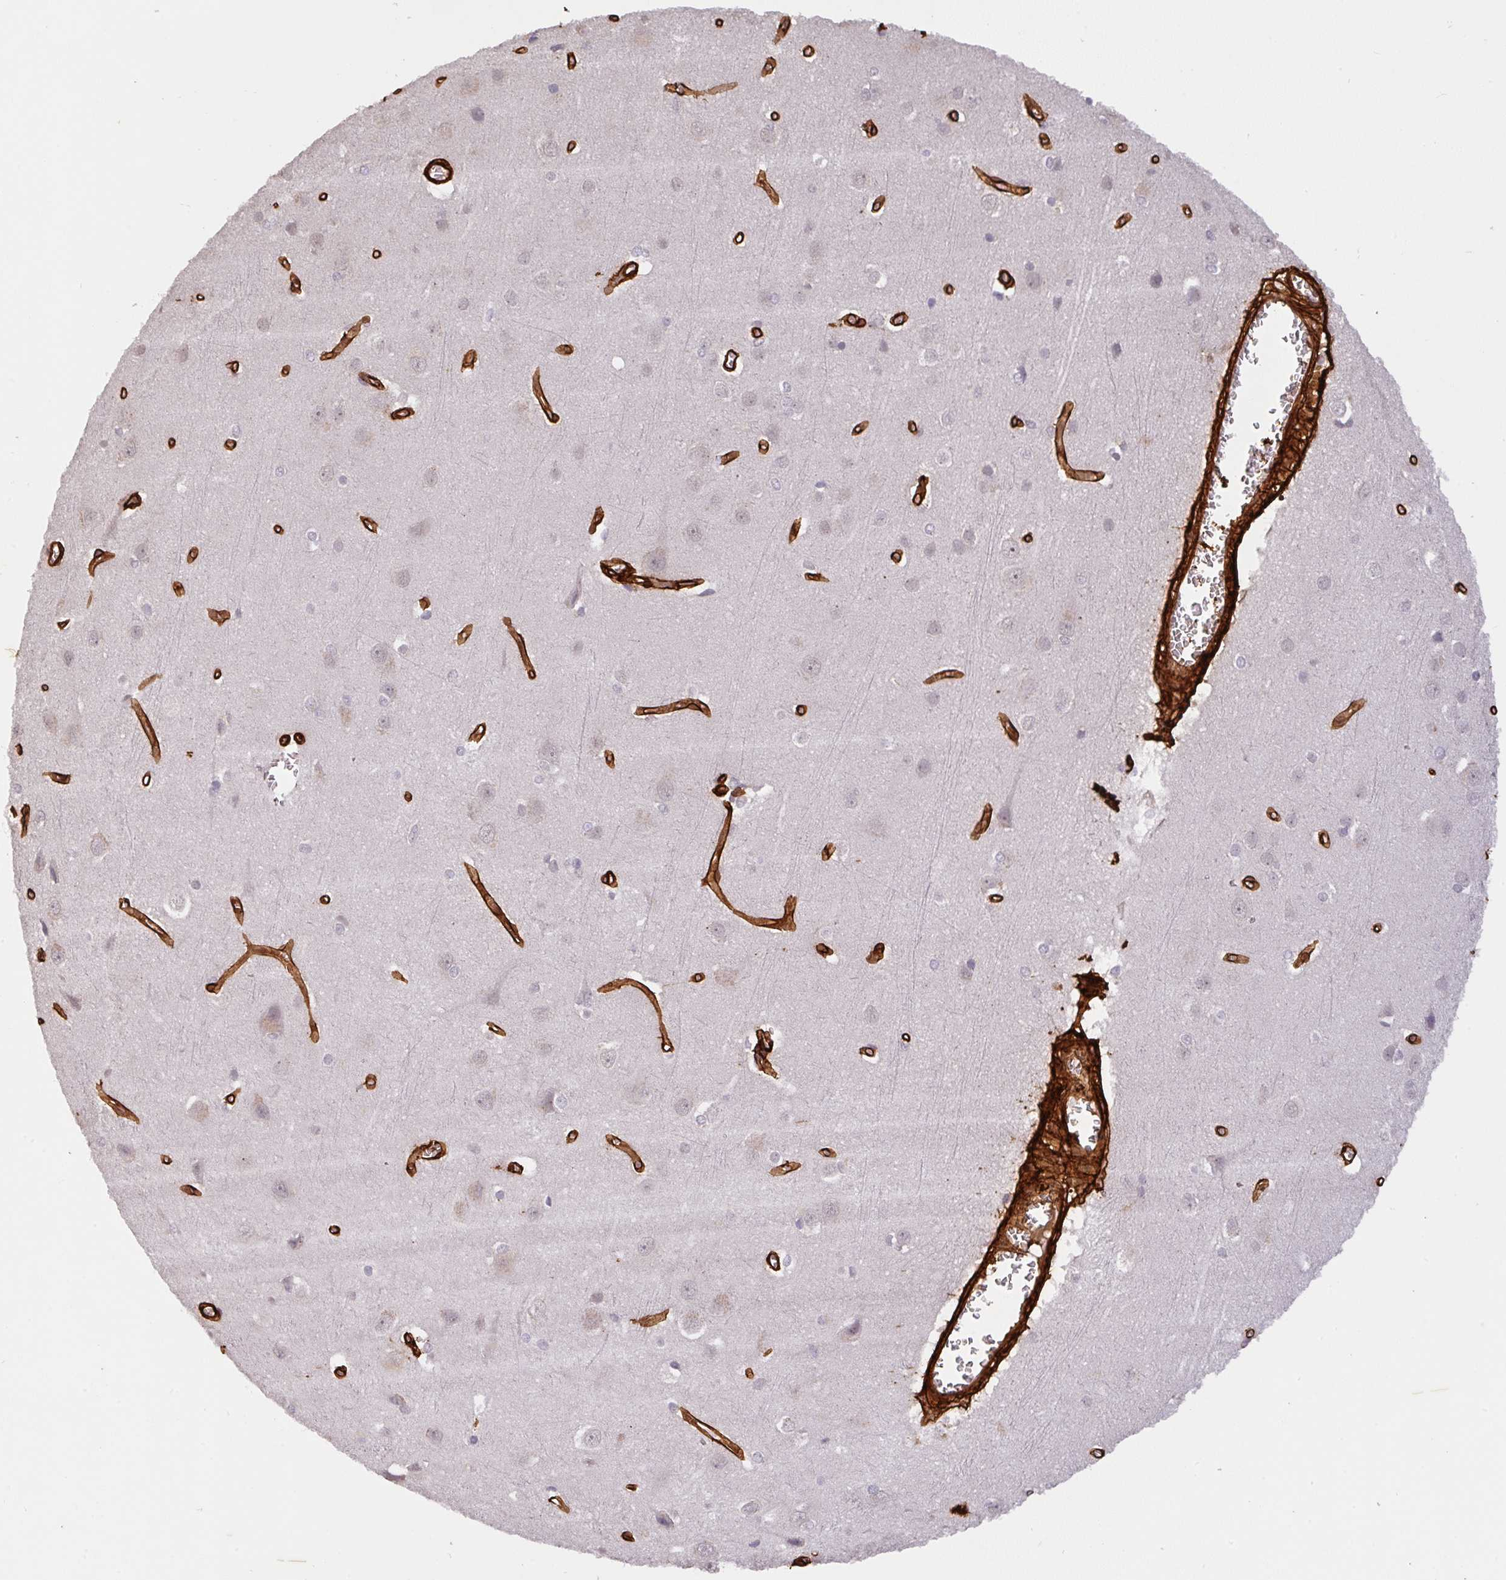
{"staining": {"intensity": "strong", "quantity": ">75%", "location": "cytoplasmic/membranous"}, "tissue": "cerebral cortex", "cell_type": "Endothelial cells", "image_type": "normal", "snomed": [{"axis": "morphology", "description": "Normal tissue, NOS"}, {"axis": "topography", "description": "Cerebral cortex"}], "caption": "Immunohistochemical staining of normal cerebral cortex demonstrates high levels of strong cytoplasmic/membranous positivity in approximately >75% of endothelial cells.", "gene": "COL3A1", "patient": {"sex": "male", "age": 37}}